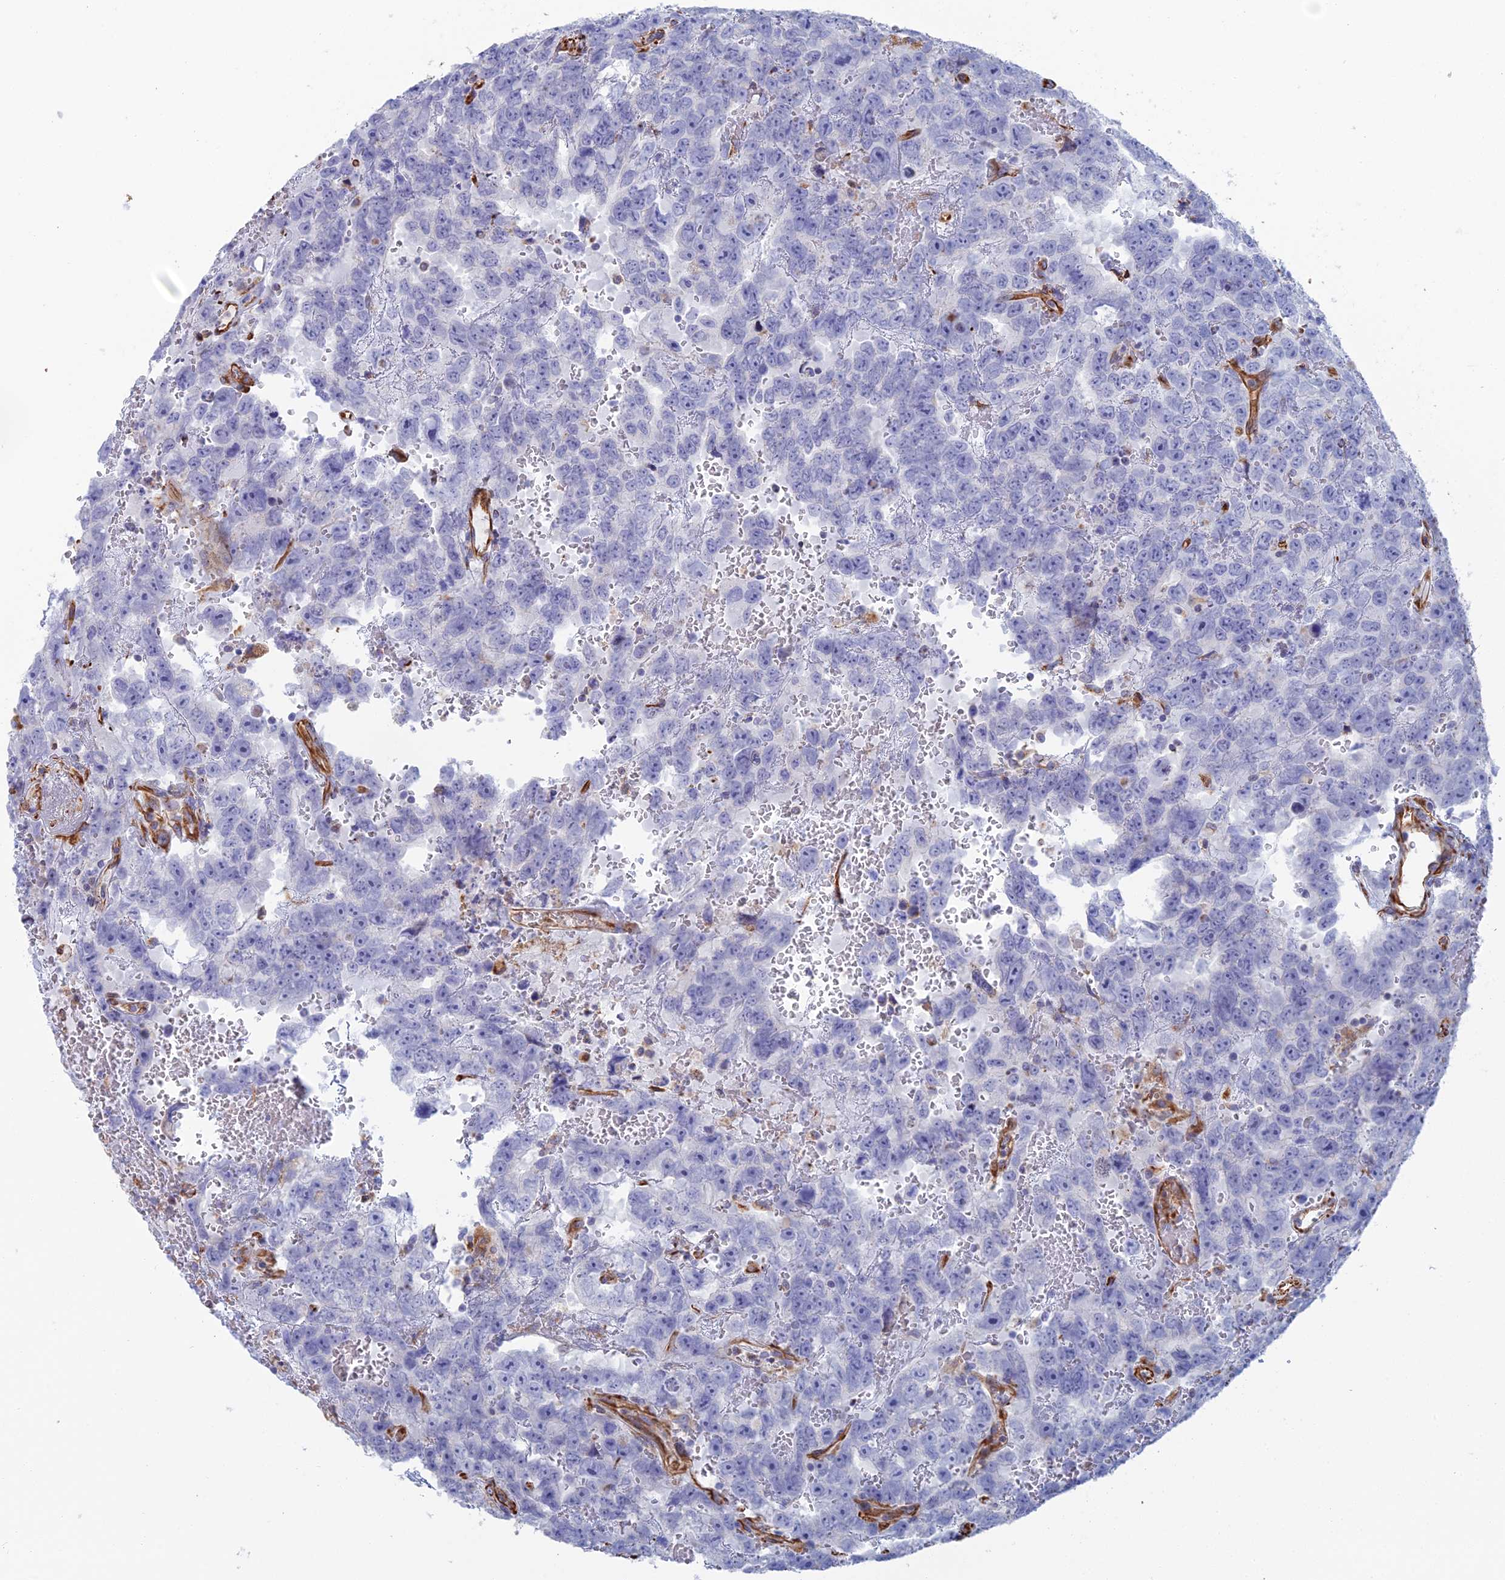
{"staining": {"intensity": "negative", "quantity": "none", "location": "none"}, "tissue": "testis cancer", "cell_type": "Tumor cells", "image_type": "cancer", "snomed": [{"axis": "morphology", "description": "Carcinoma, Embryonal, NOS"}, {"axis": "topography", "description": "Testis"}], "caption": "Testis cancer was stained to show a protein in brown. There is no significant staining in tumor cells.", "gene": "CLVS2", "patient": {"sex": "male", "age": 45}}